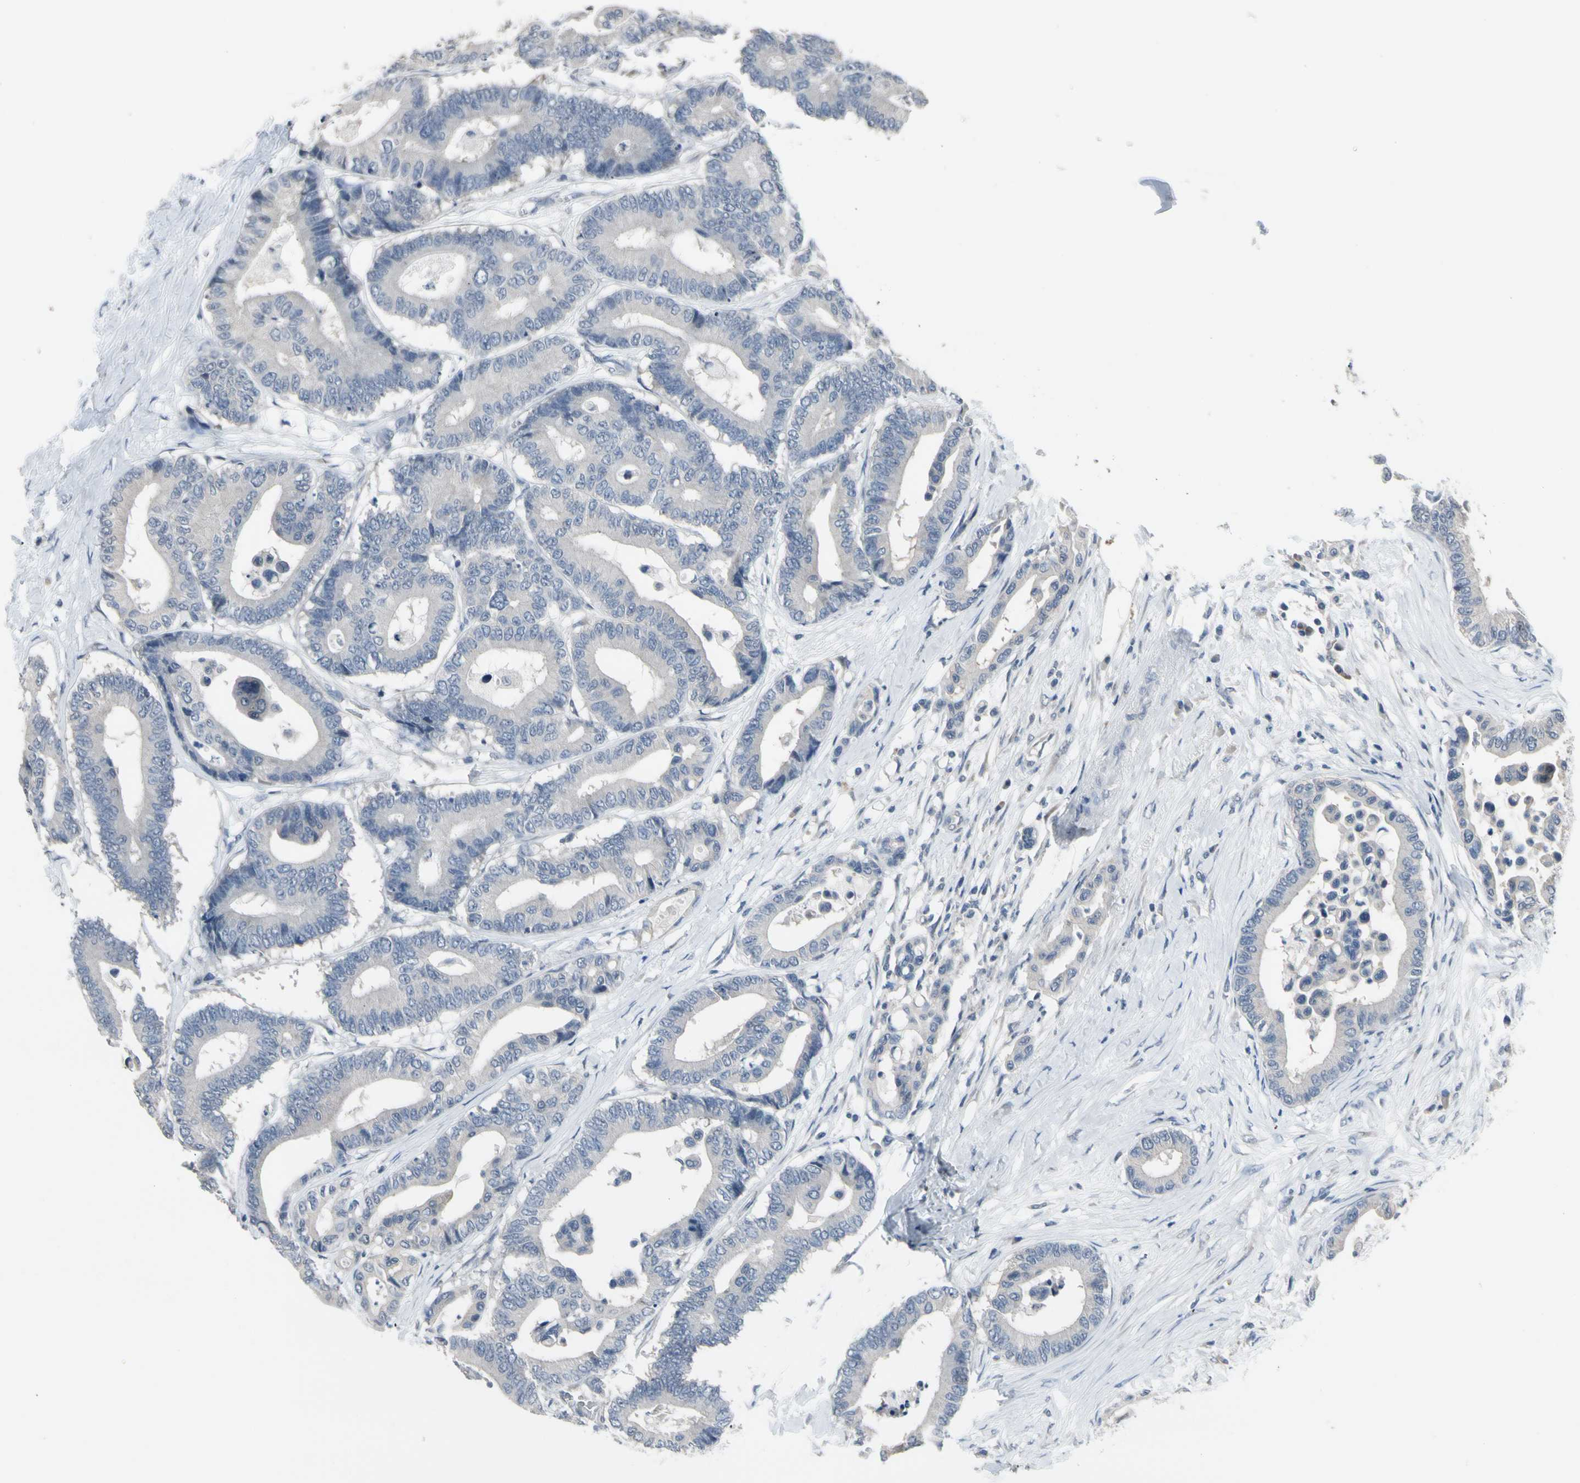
{"staining": {"intensity": "negative", "quantity": "none", "location": "none"}, "tissue": "colorectal cancer", "cell_type": "Tumor cells", "image_type": "cancer", "snomed": [{"axis": "morphology", "description": "Normal tissue, NOS"}, {"axis": "morphology", "description": "Adenocarcinoma, NOS"}, {"axis": "topography", "description": "Colon"}], "caption": "The image reveals no significant positivity in tumor cells of colorectal adenocarcinoma.", "gene": "SV2A", "patient": {"sex": "male", "age": 82}}